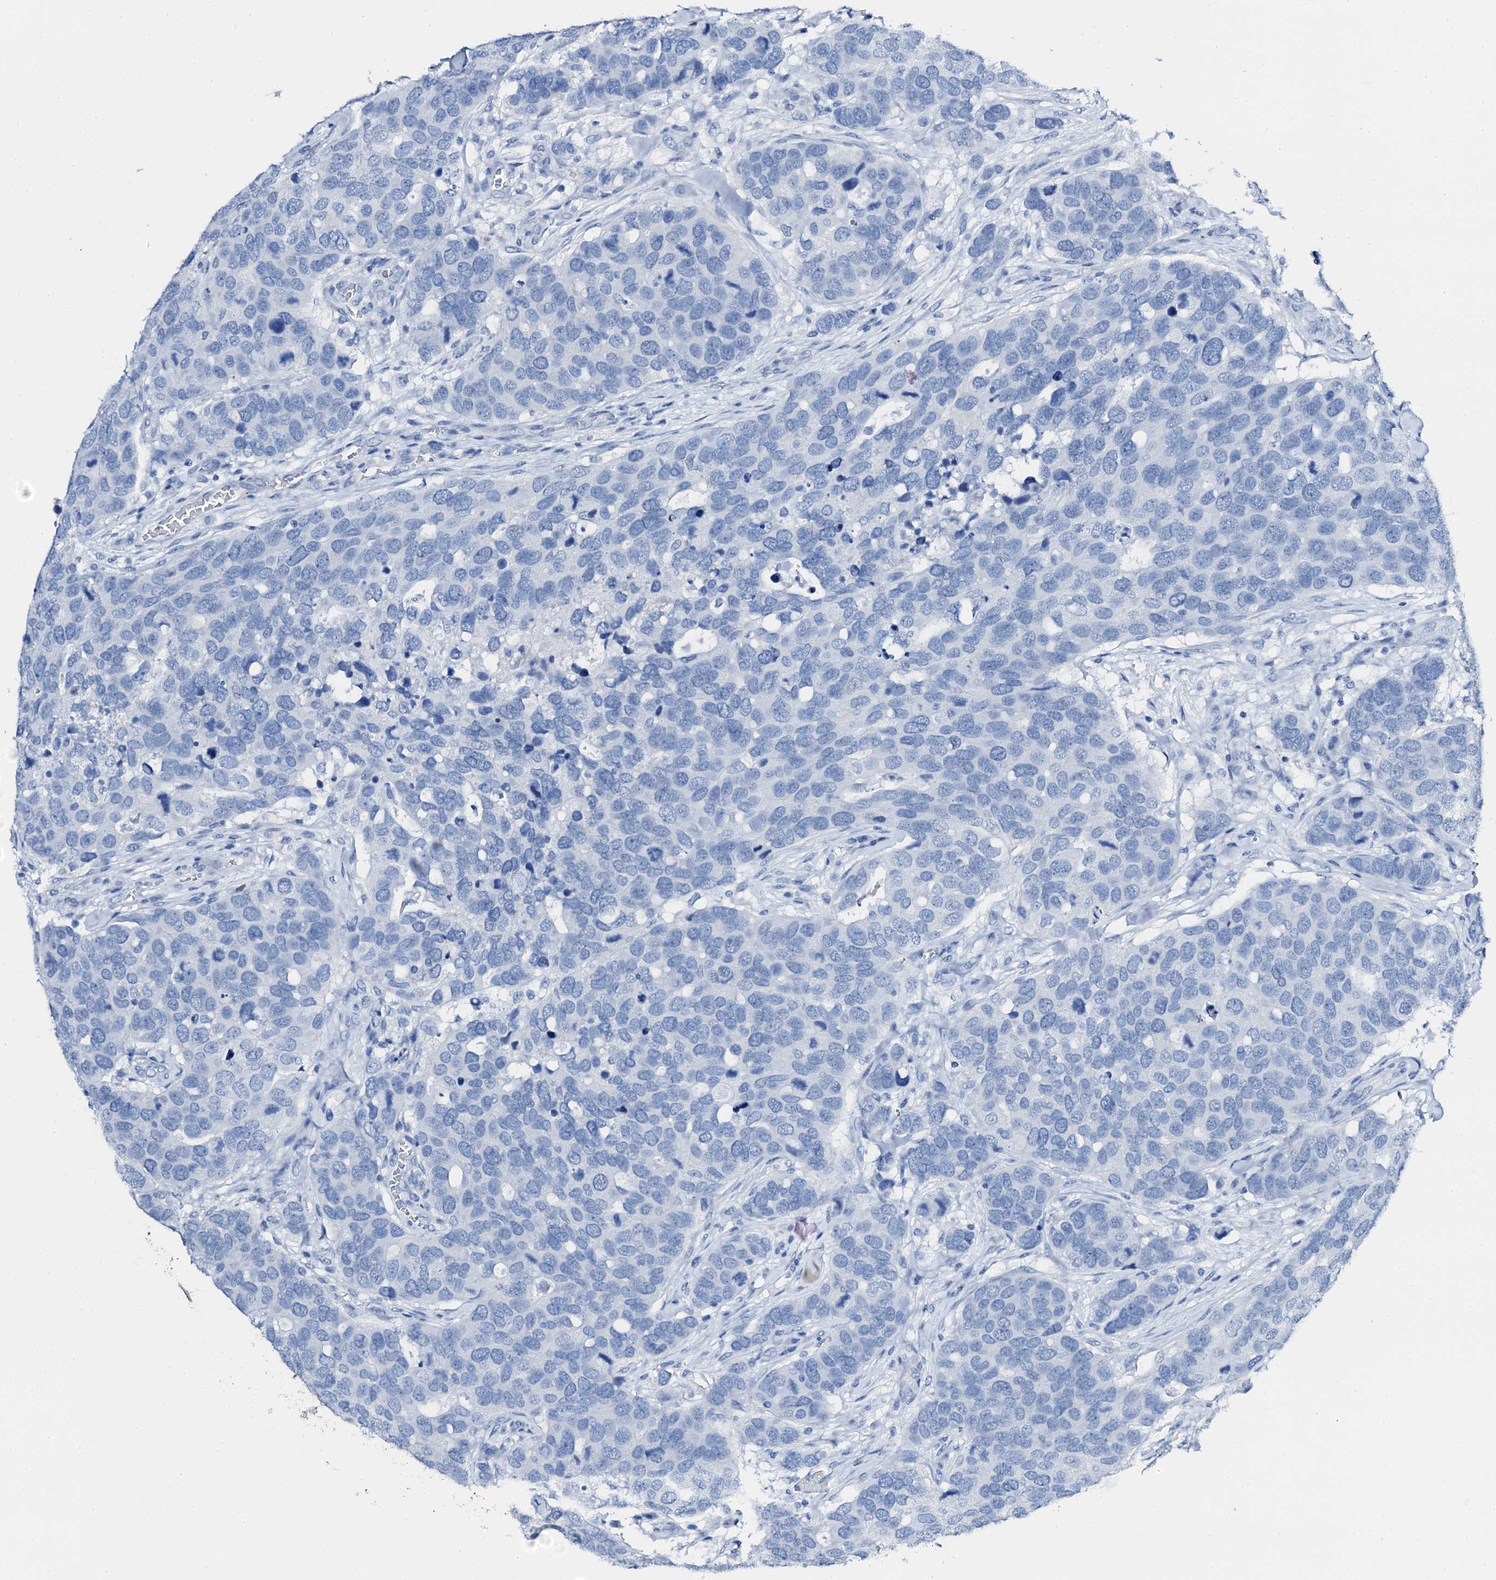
{"staining": {"intensity": "negative", "quantity": "none", "location": "none"}, "tissue": "breast cancer", "cell_type": "Tumor cells", "image_type": "cancer", "snomed": [{"axis": "morphology", "description": "Duct carcinoma"}, {"axis": "topography", "description": "Breast"}], "caption": "Infiltrating ductal carcinoma (breast) was stained to show a protein in brown. There is no significant expression in tumor cells.", "gene": "PTH", "patient": {"sex": "female", "age": 83}}